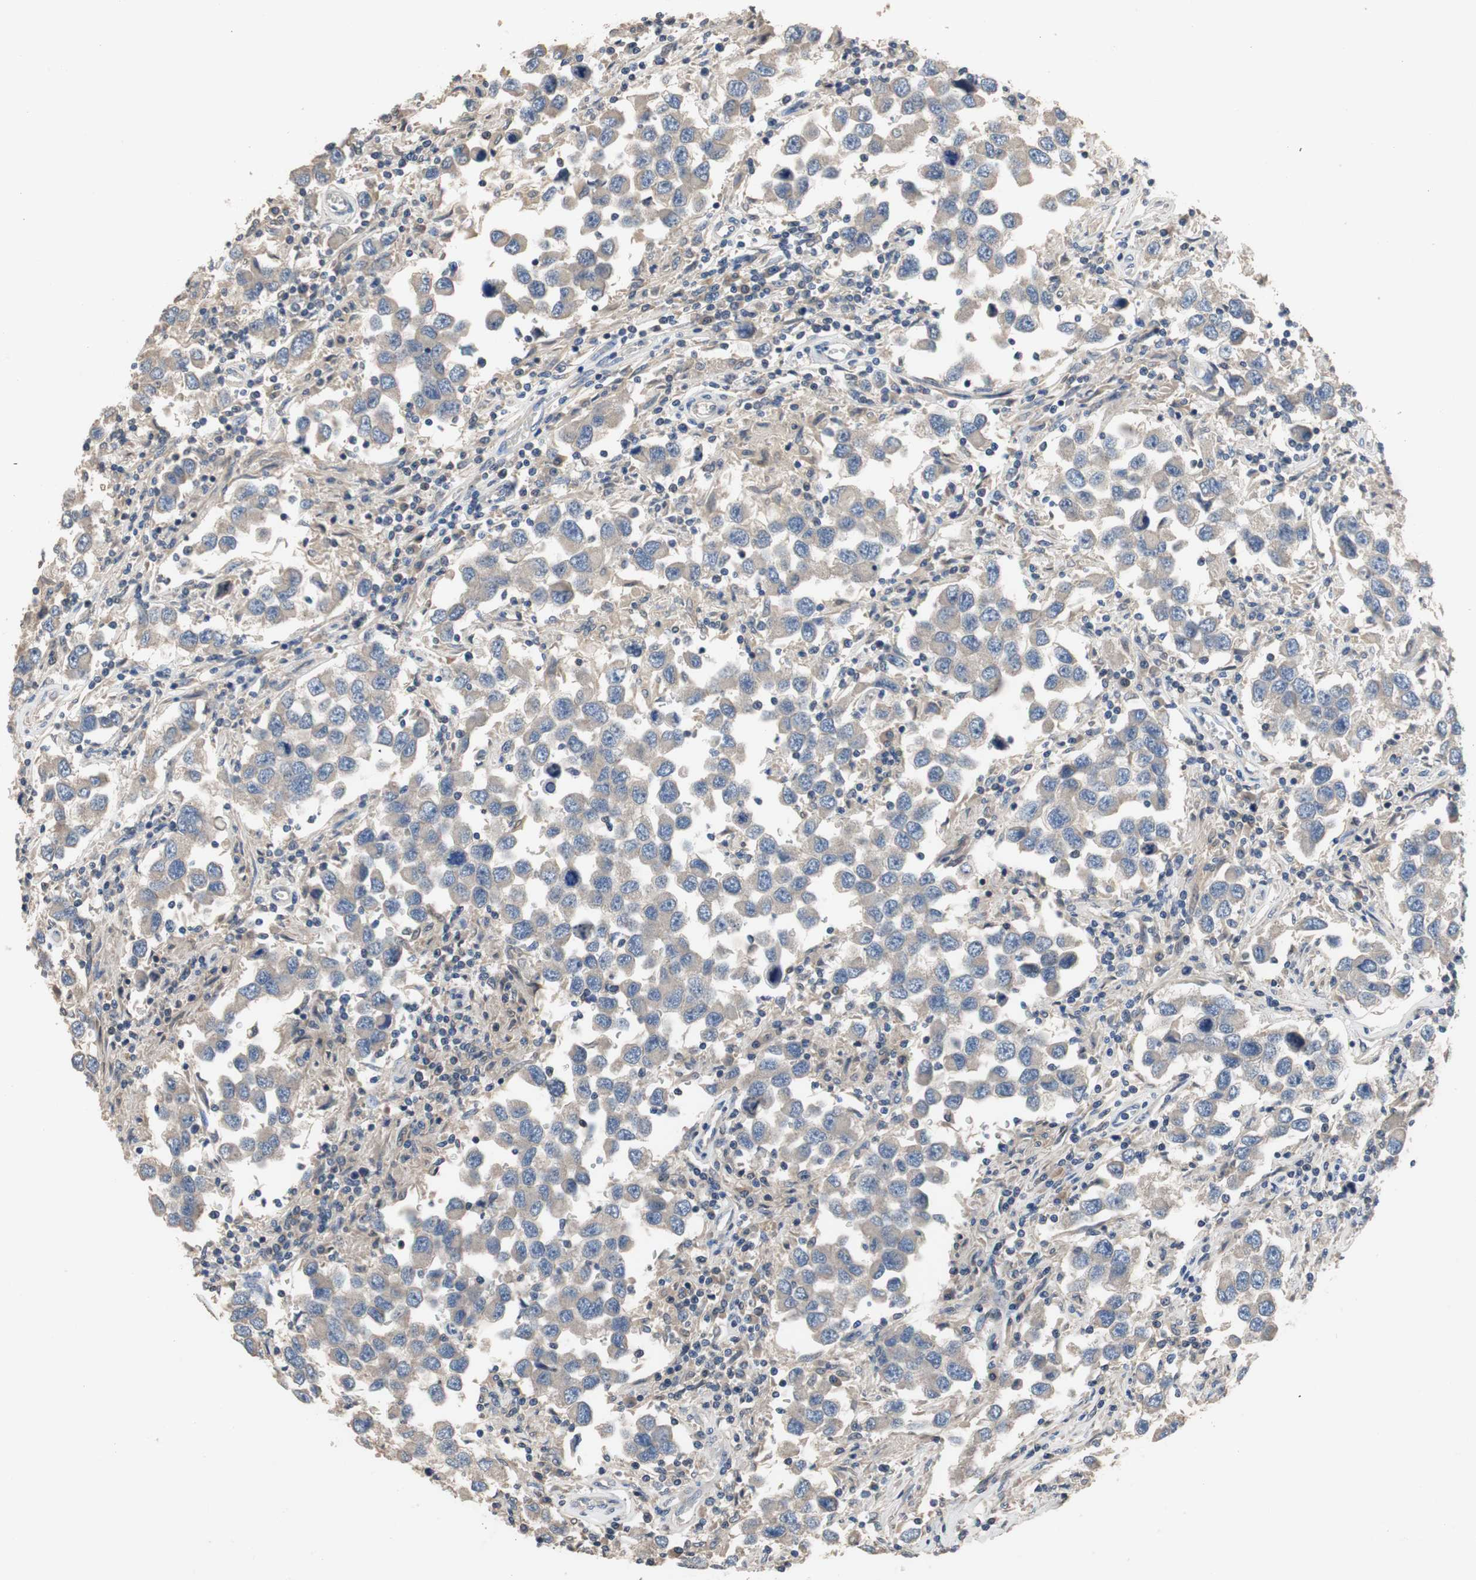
{"staining": {"intensity": "weak", "quantity": ">75%", "location": "cytoplasmic/membranous"}, "tissue": "testis cancer", "cell_type": "Tumor cells", "image_type": "cancer", "snomed": [{"axis": "morphology", "description": "Carcinoma, Embryonal, NOS"}, {"axis": "topography", "description": "Testis"}], "caption": "Immunohistochemical staining of human testis embryonal carcinoma reveals low levels of weak cytoplasmic/membranous protein positivity in about >75% of tumor cells.", "gene": "ADAP1", "patient": {"sex": "male", "age": 21}}